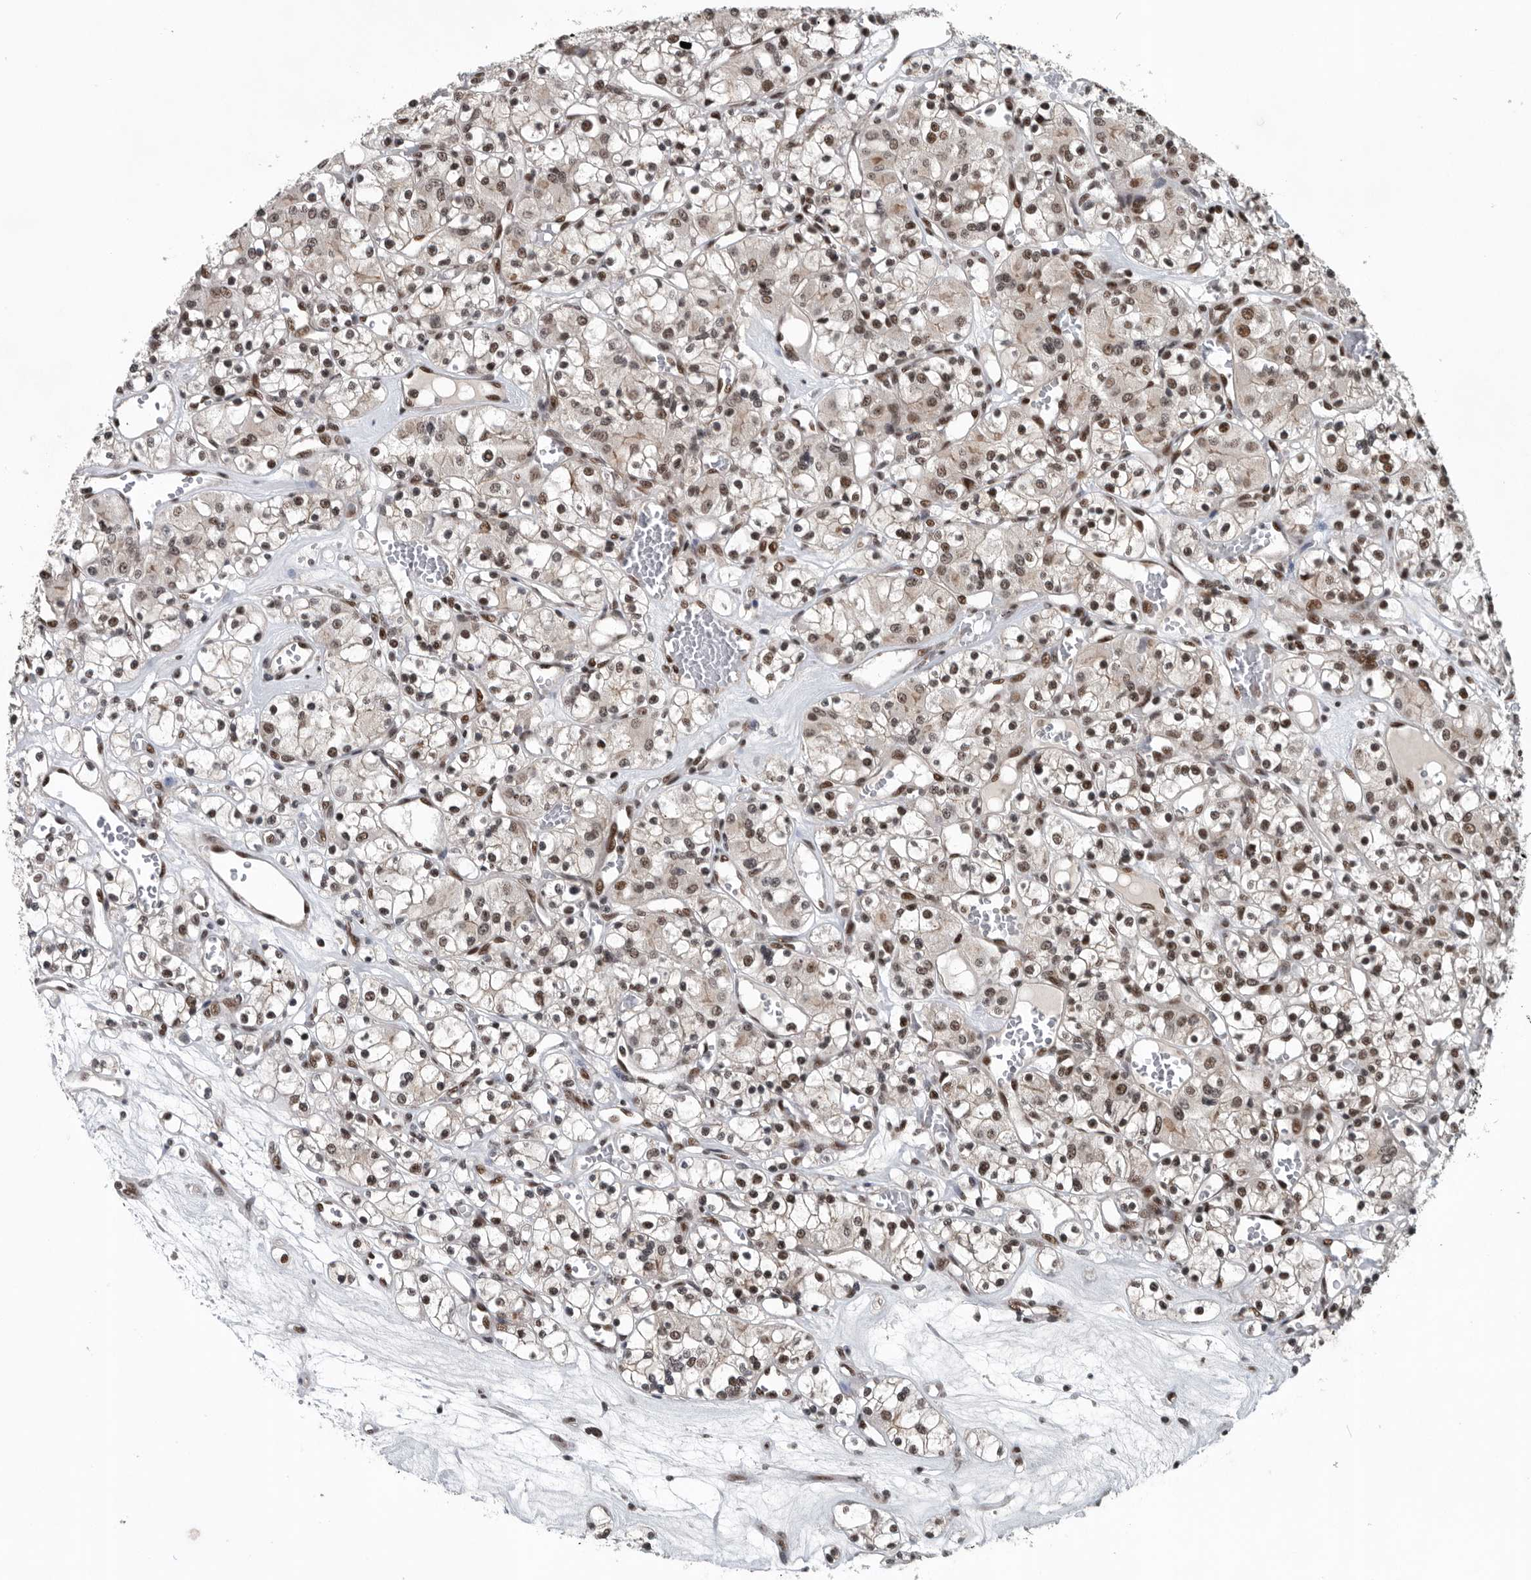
{"staining": {"intensity": "moderate", "quantity": ">75%", "location": "nuclear"}, "tissue": "renal cancer", "cell_type": "Tumor cells", "image_type": "cancer", "snomed": [{"axis": "morphology", "description": "Adenocarcinoma, NOS"}, {"axis": "topography", "description": "Kidney"}], "caption": "Renal cancer (adenocarcinoma) tissue reveals moderate nuclear expression in approximately >75% of tumor cells, visualized by immunohistochemistry.", "gene": "SENP7", "patient": {"sex": "female", "age": 59}}